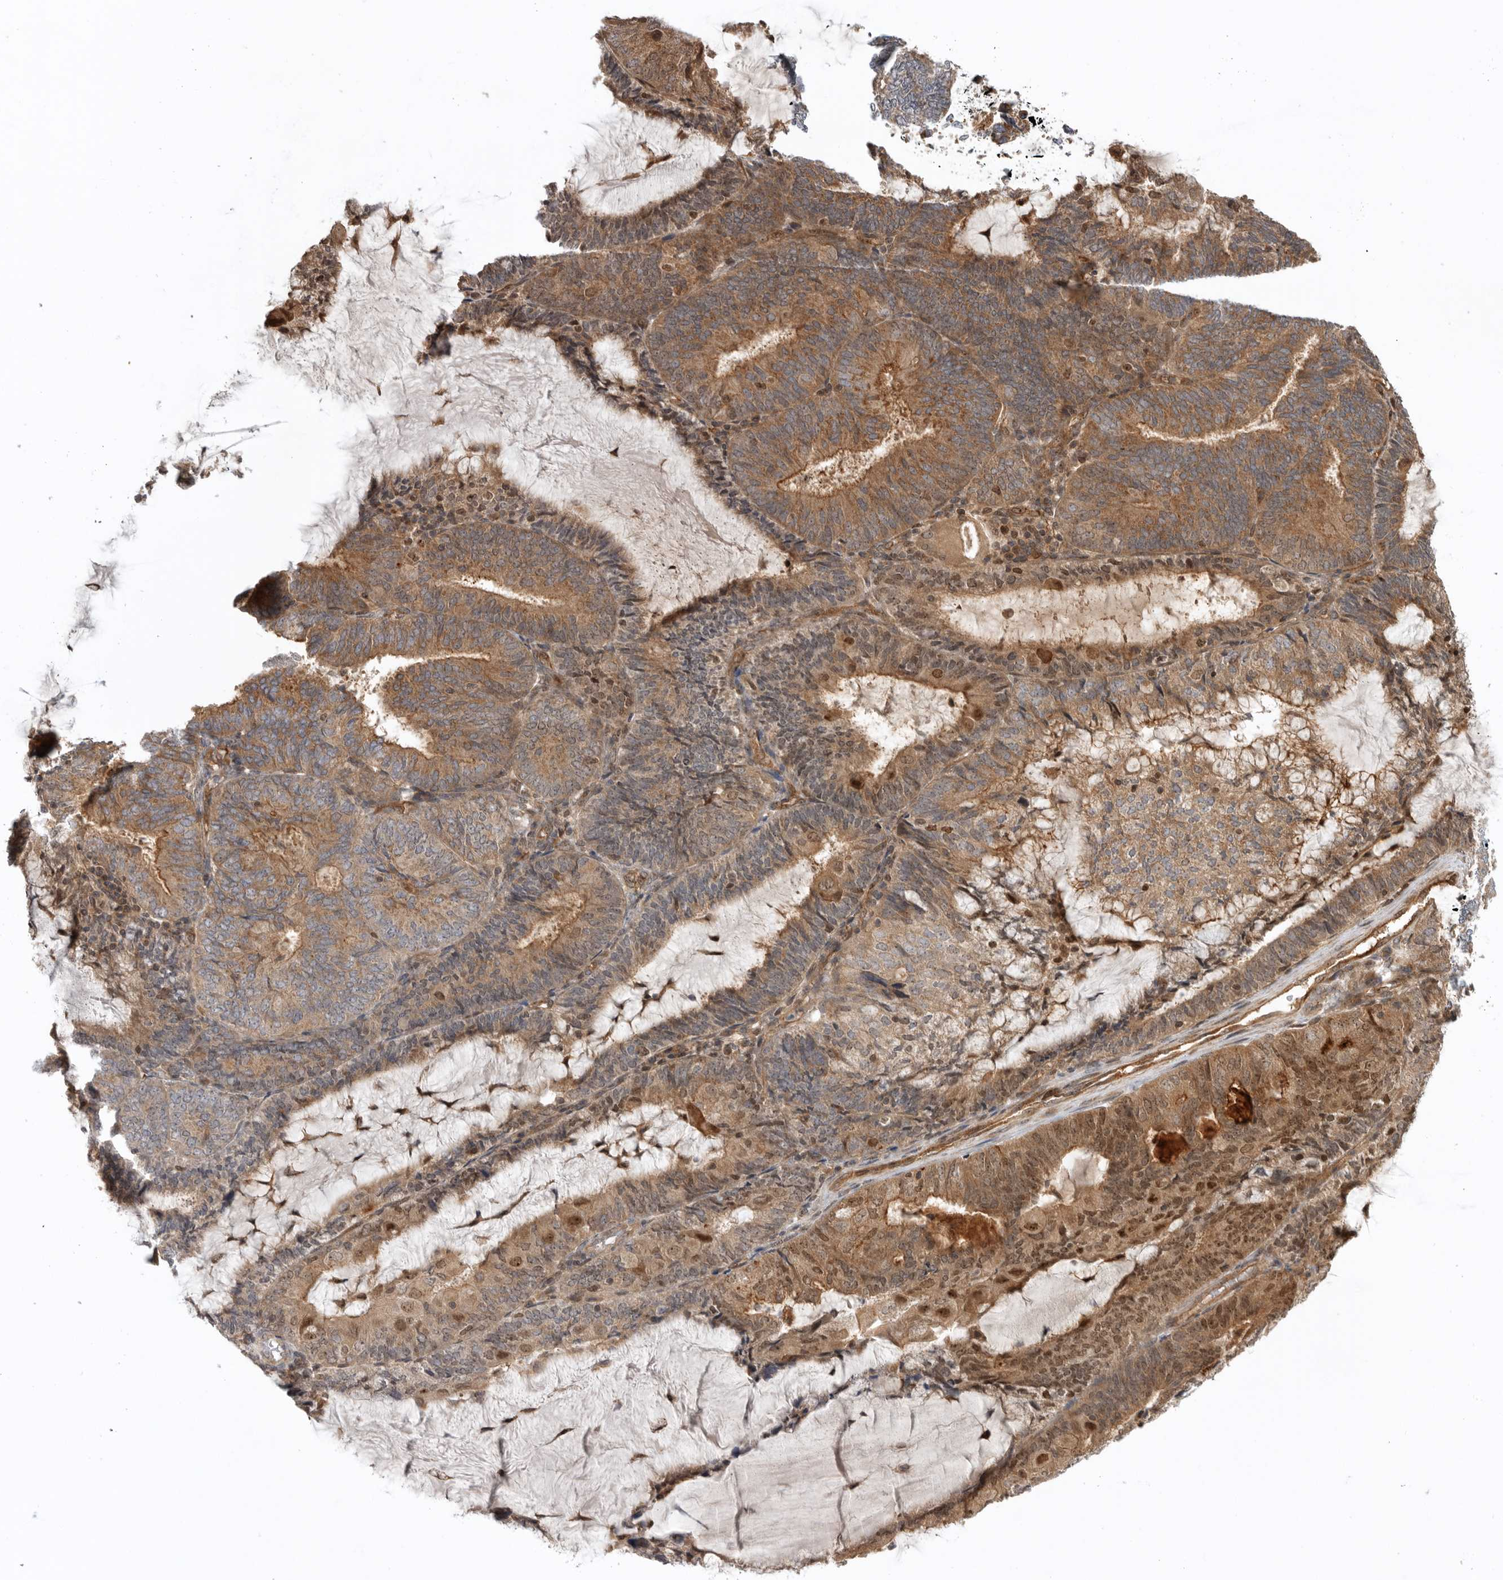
{"staining": {"intensity": "moderate", "quantity": ">75%", "location": "cytoplasmic/membranous,nuclear"}, "tissue": "endometrial cancer", "cell_type": "Tumor cells", "image_type": "cancer", "snomed": [{"axis": "morphology", "description": "Adenocarcinoma, NOS"}, {"axis": "topography", "description": "Endometrium"}], "caption": "DAB (3,3'-diaminobenzidine) immunohistochemical staining of adenocarcinoma (endometrial) exhibits moderate cytoplasmic/membranous and nuclear protein expression in about >75% of tumor cells.", "gene": "DHDDS", "patient": {"sex": "female", "age": 81}}